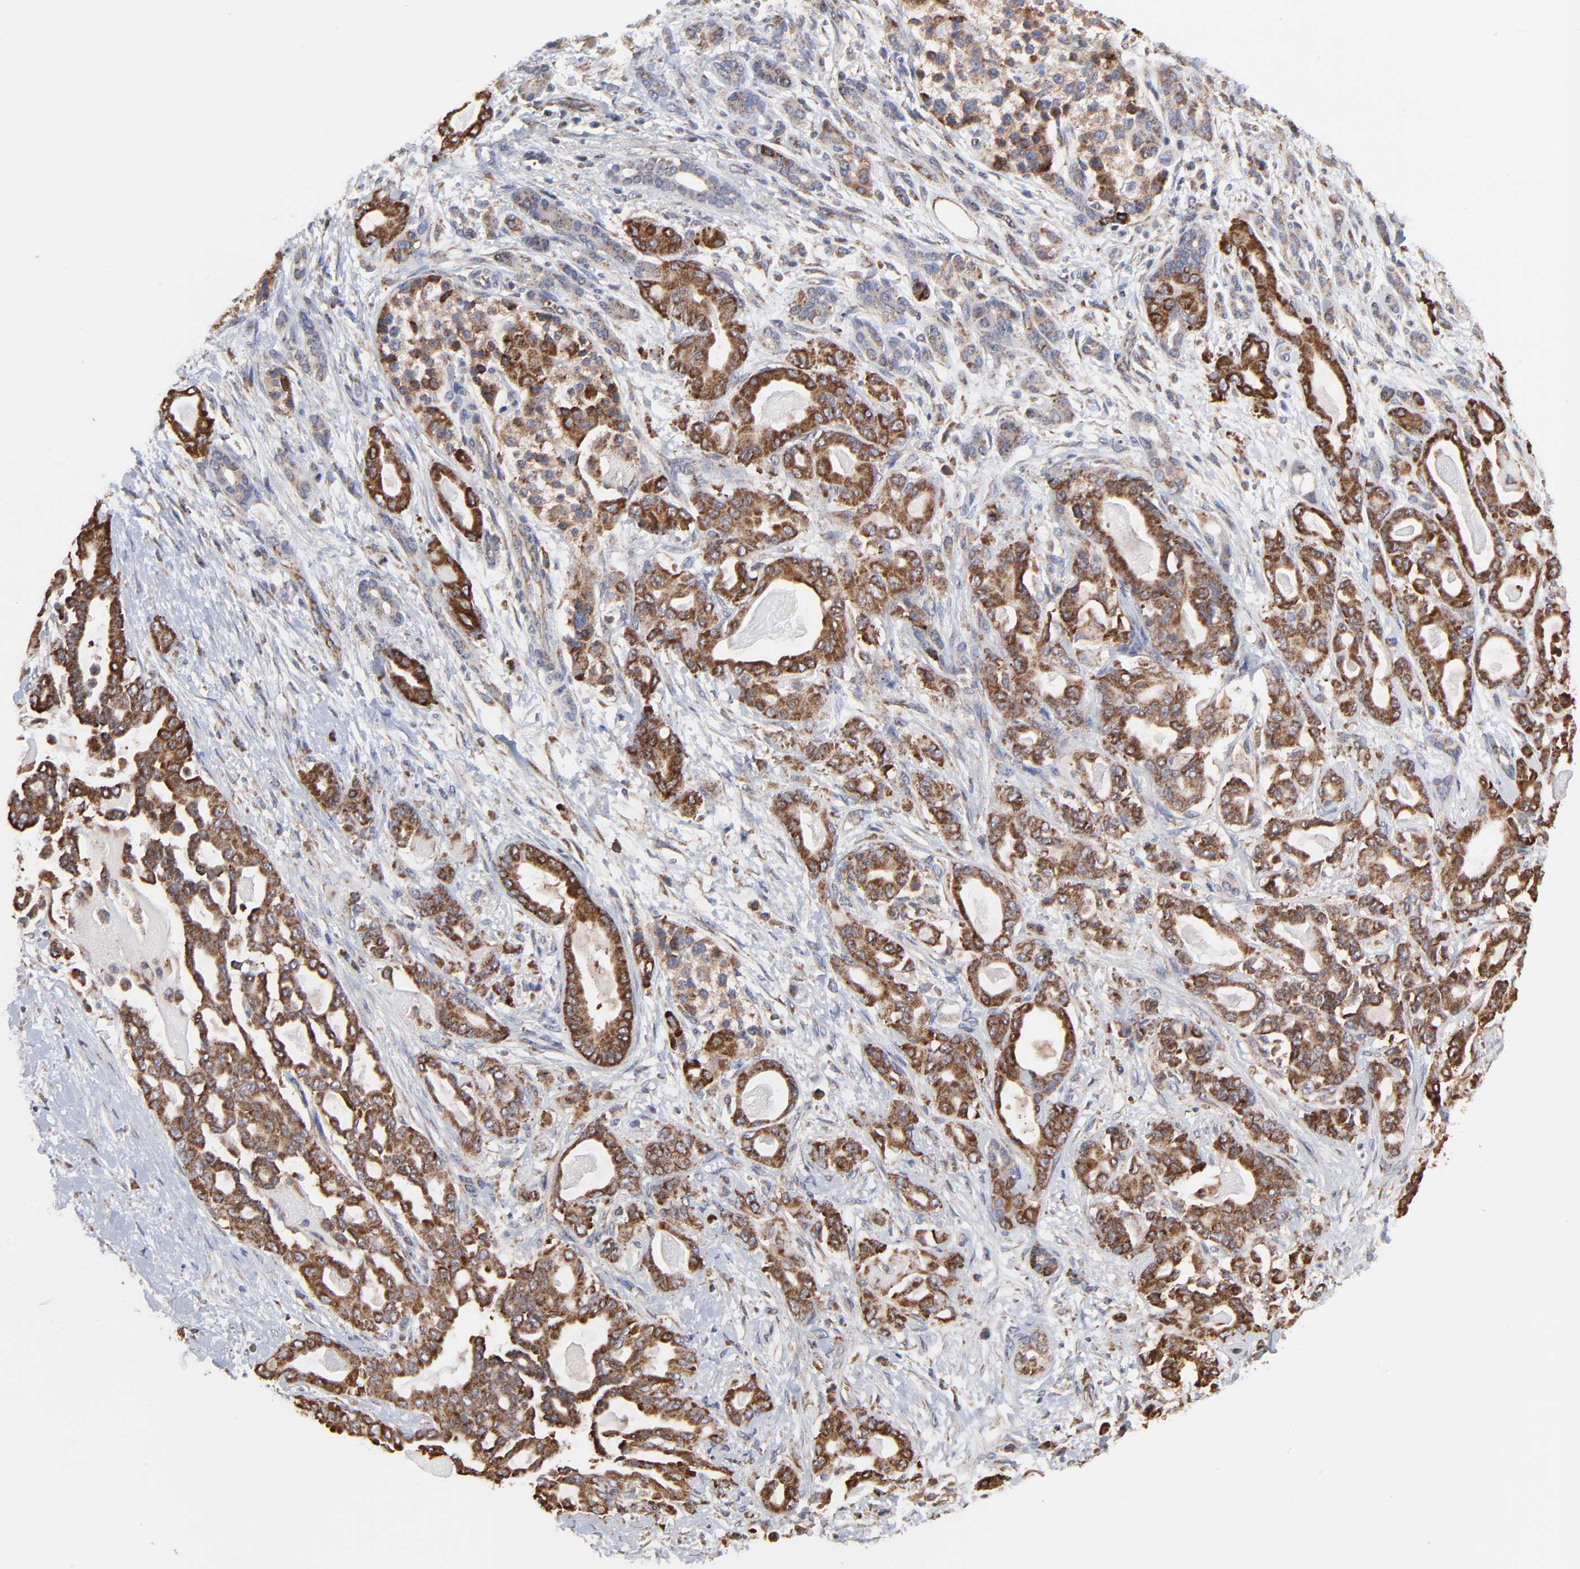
{"staining": {"intensity": "moderate", "quantity": ">75%", "location": "cytoplasmic/membranous"}, "tissue": "pancreatic cancer", "cell_type": "Tumor cells", "image_type": "cancer", "snomed": [{"axis": "morphology", "description": "Adenocarcinoma, NOS"}, {"axis": "topography", "description": "Pancreas"}], "caption": "A medium amount of moderate cytoplasmic/membranous positivity is seen in approximately >75% of tumor cells in pancreatic cancer tissue. Nuclei are stained in blue.", "gene": "ZNF550", "patient": {"sex": "male", "age": 63}}